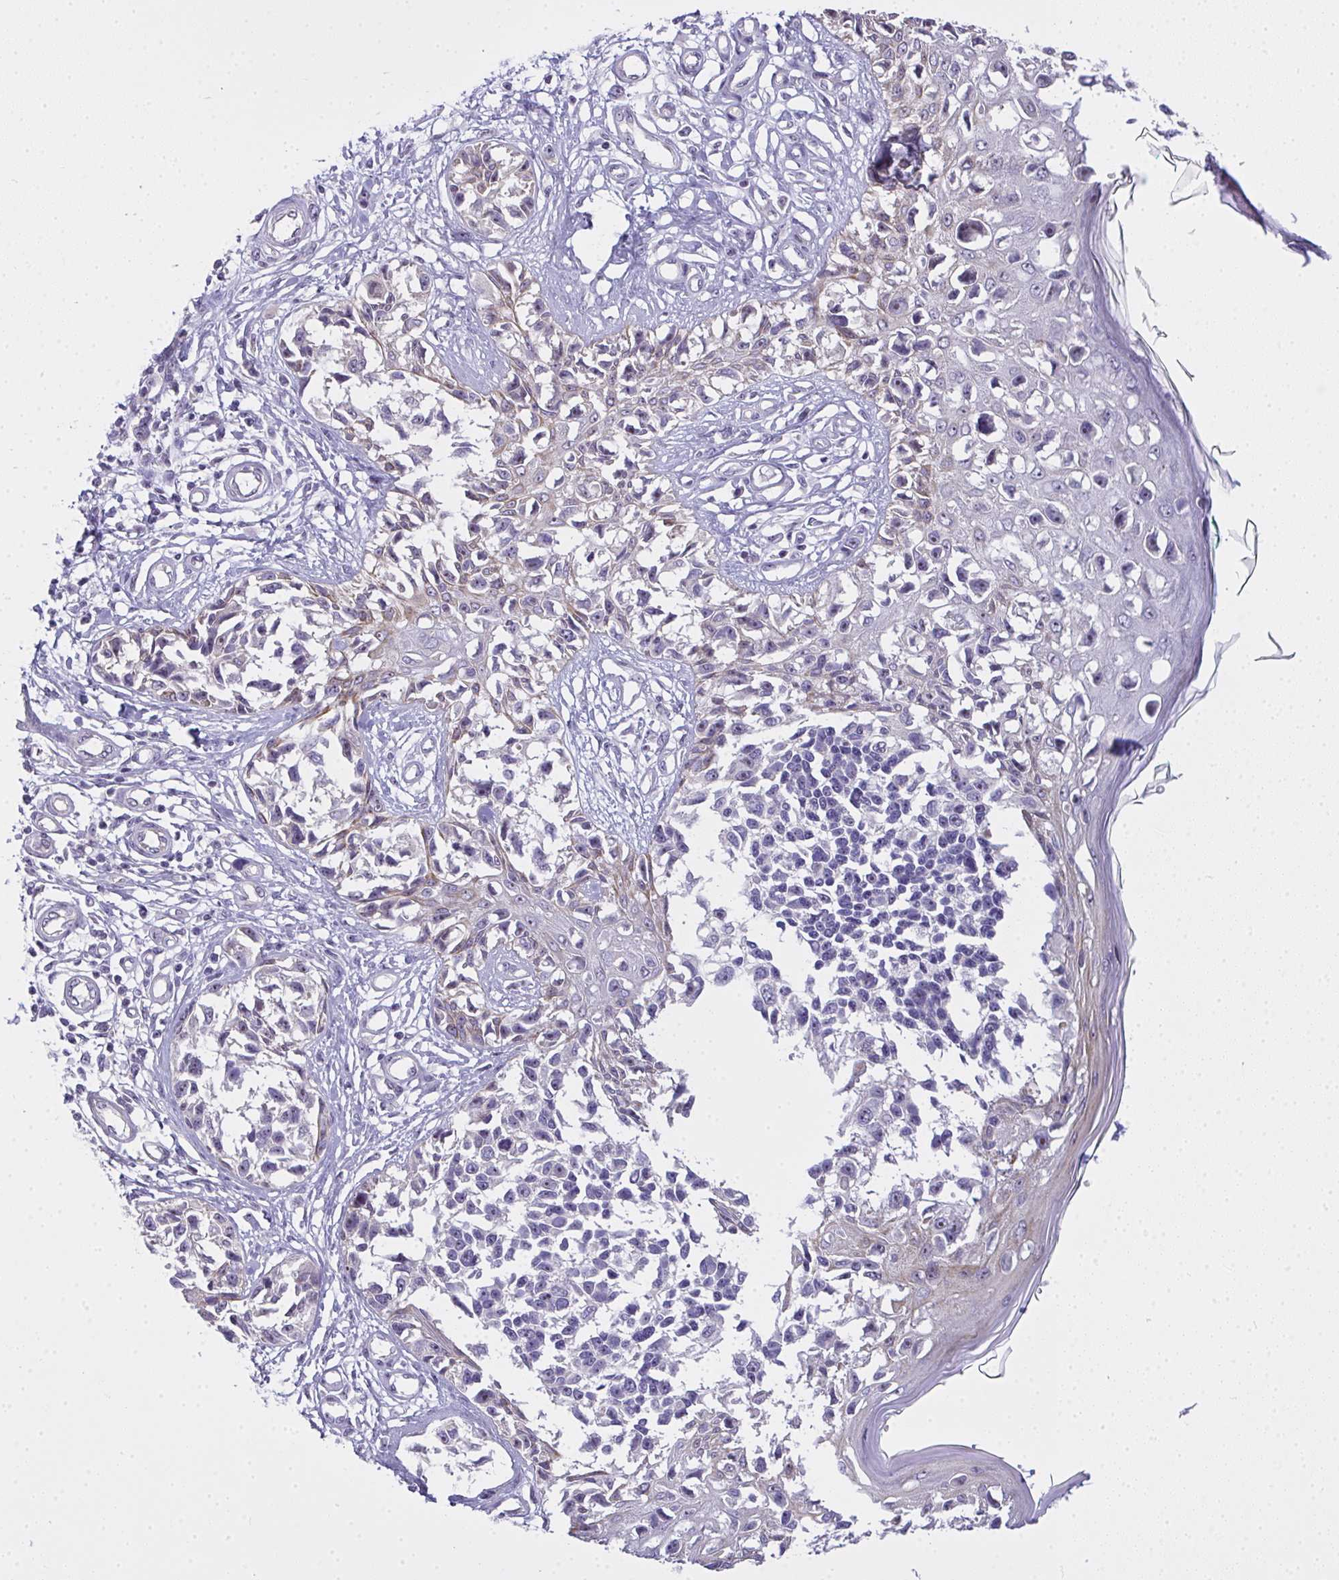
{"staining": {"intensity": "negative", "quantity": "none", "location": "none"}, "tissue": "melanoma", "cell_type": "Tumor cells", "image_type": "cancer", "snomed": [{"axis": "morphology", "description": "Malignant melanoma, NOS"}, {"axis": "topography", "description": "Skin"}], "caption": "This is a image of immunohistochemistry (IHC) staining of malignant melanoma, which shows no expression in tumor cells.", "gene": "NT5C1A", "patient": {"sex": "male", "age": 73}}